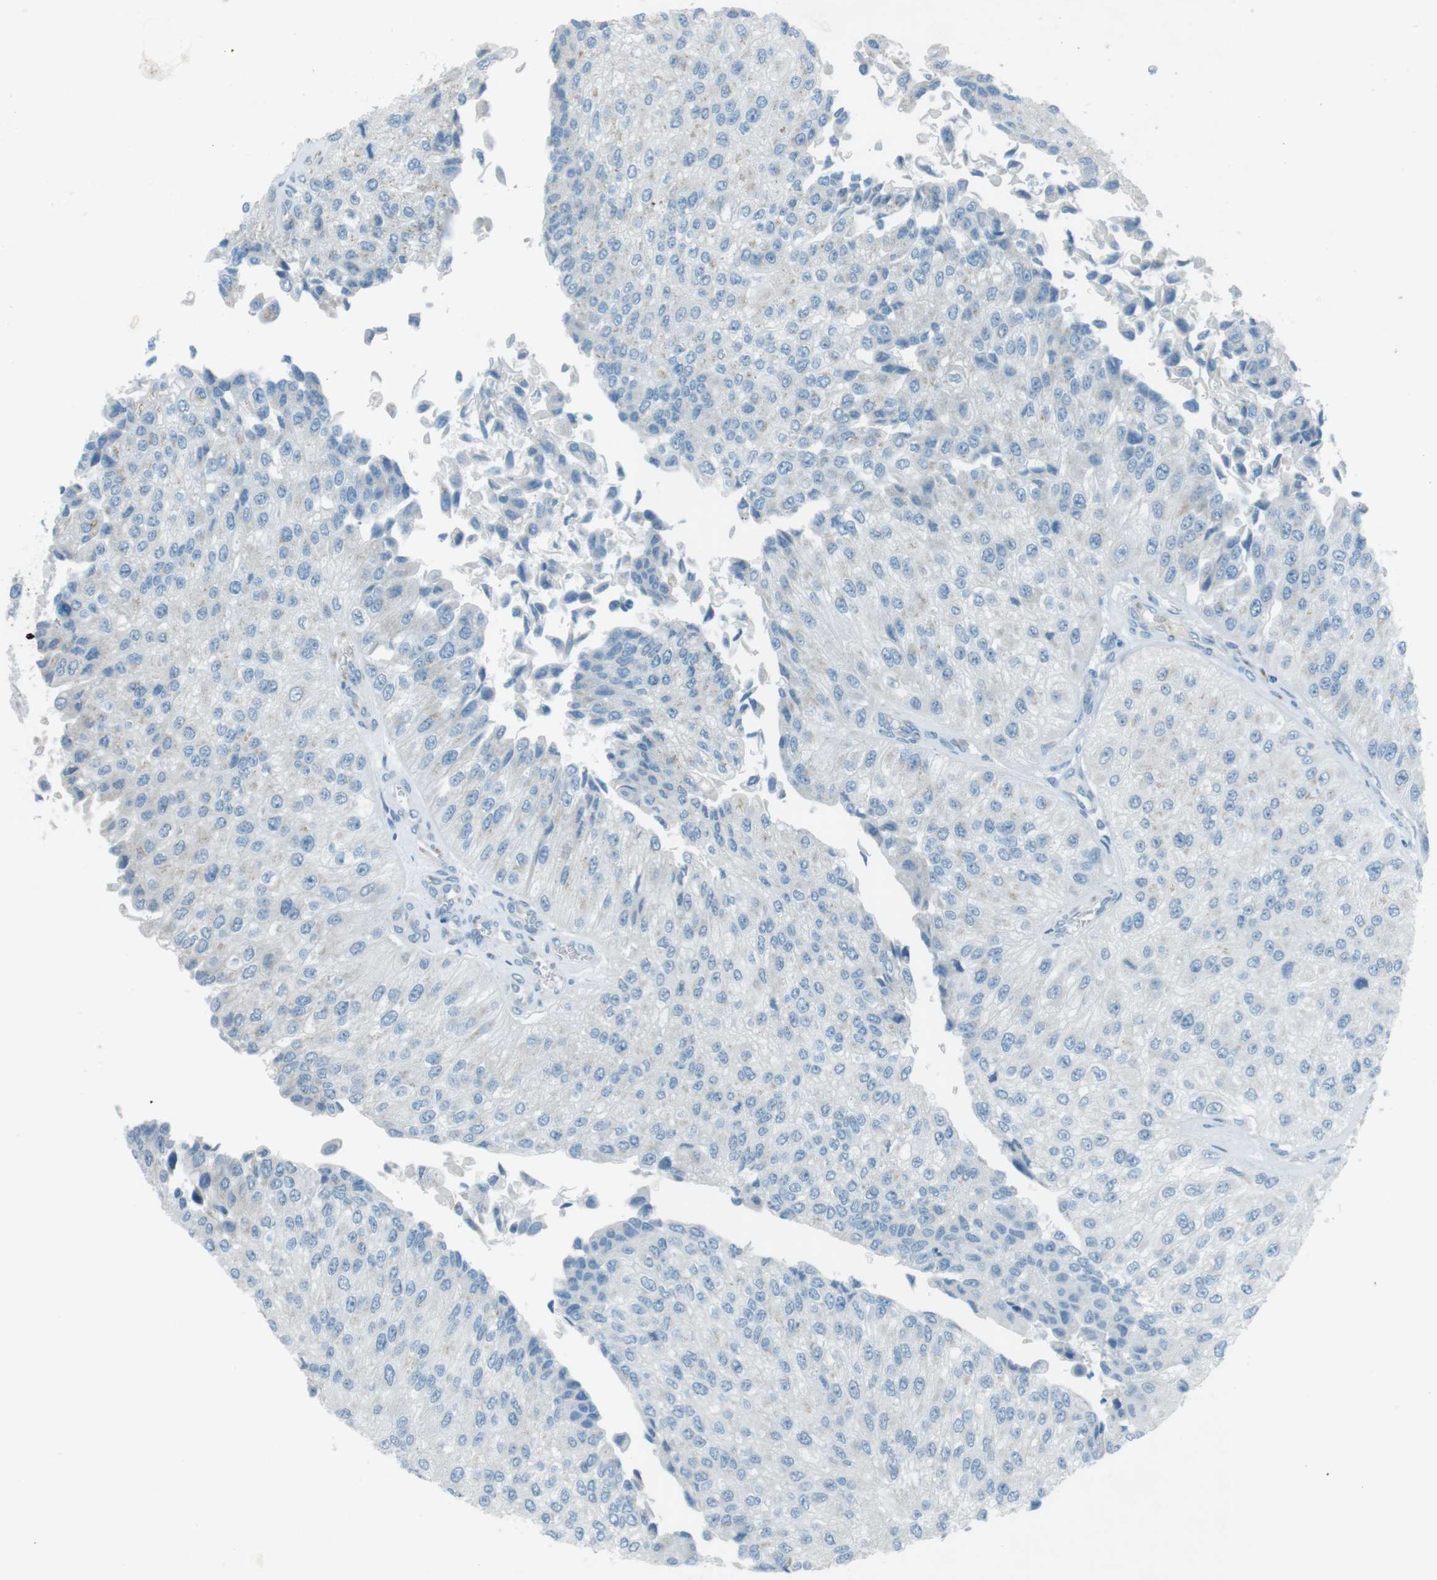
{"staining": {"intensity": "negative", "quantity": "none", "location": "none"}, "tissue": "urothelial cancer", "cell_type": "Tumor cells", "image_type": "cancer", "snomed": [{"axis": "morphology", "description": "Urothelial carcinoma, High grade"}, {"axis": "topography", "description": "Kidney"}, {"axis": "topography", "description": "Urinary bladder"}], "caption": "The IHC micrograph has no significant positivity in tumor cells of urothelial cancer tissue.", "gene": "TXNDC15", "patient": {"sex": "male", "age": 77}}